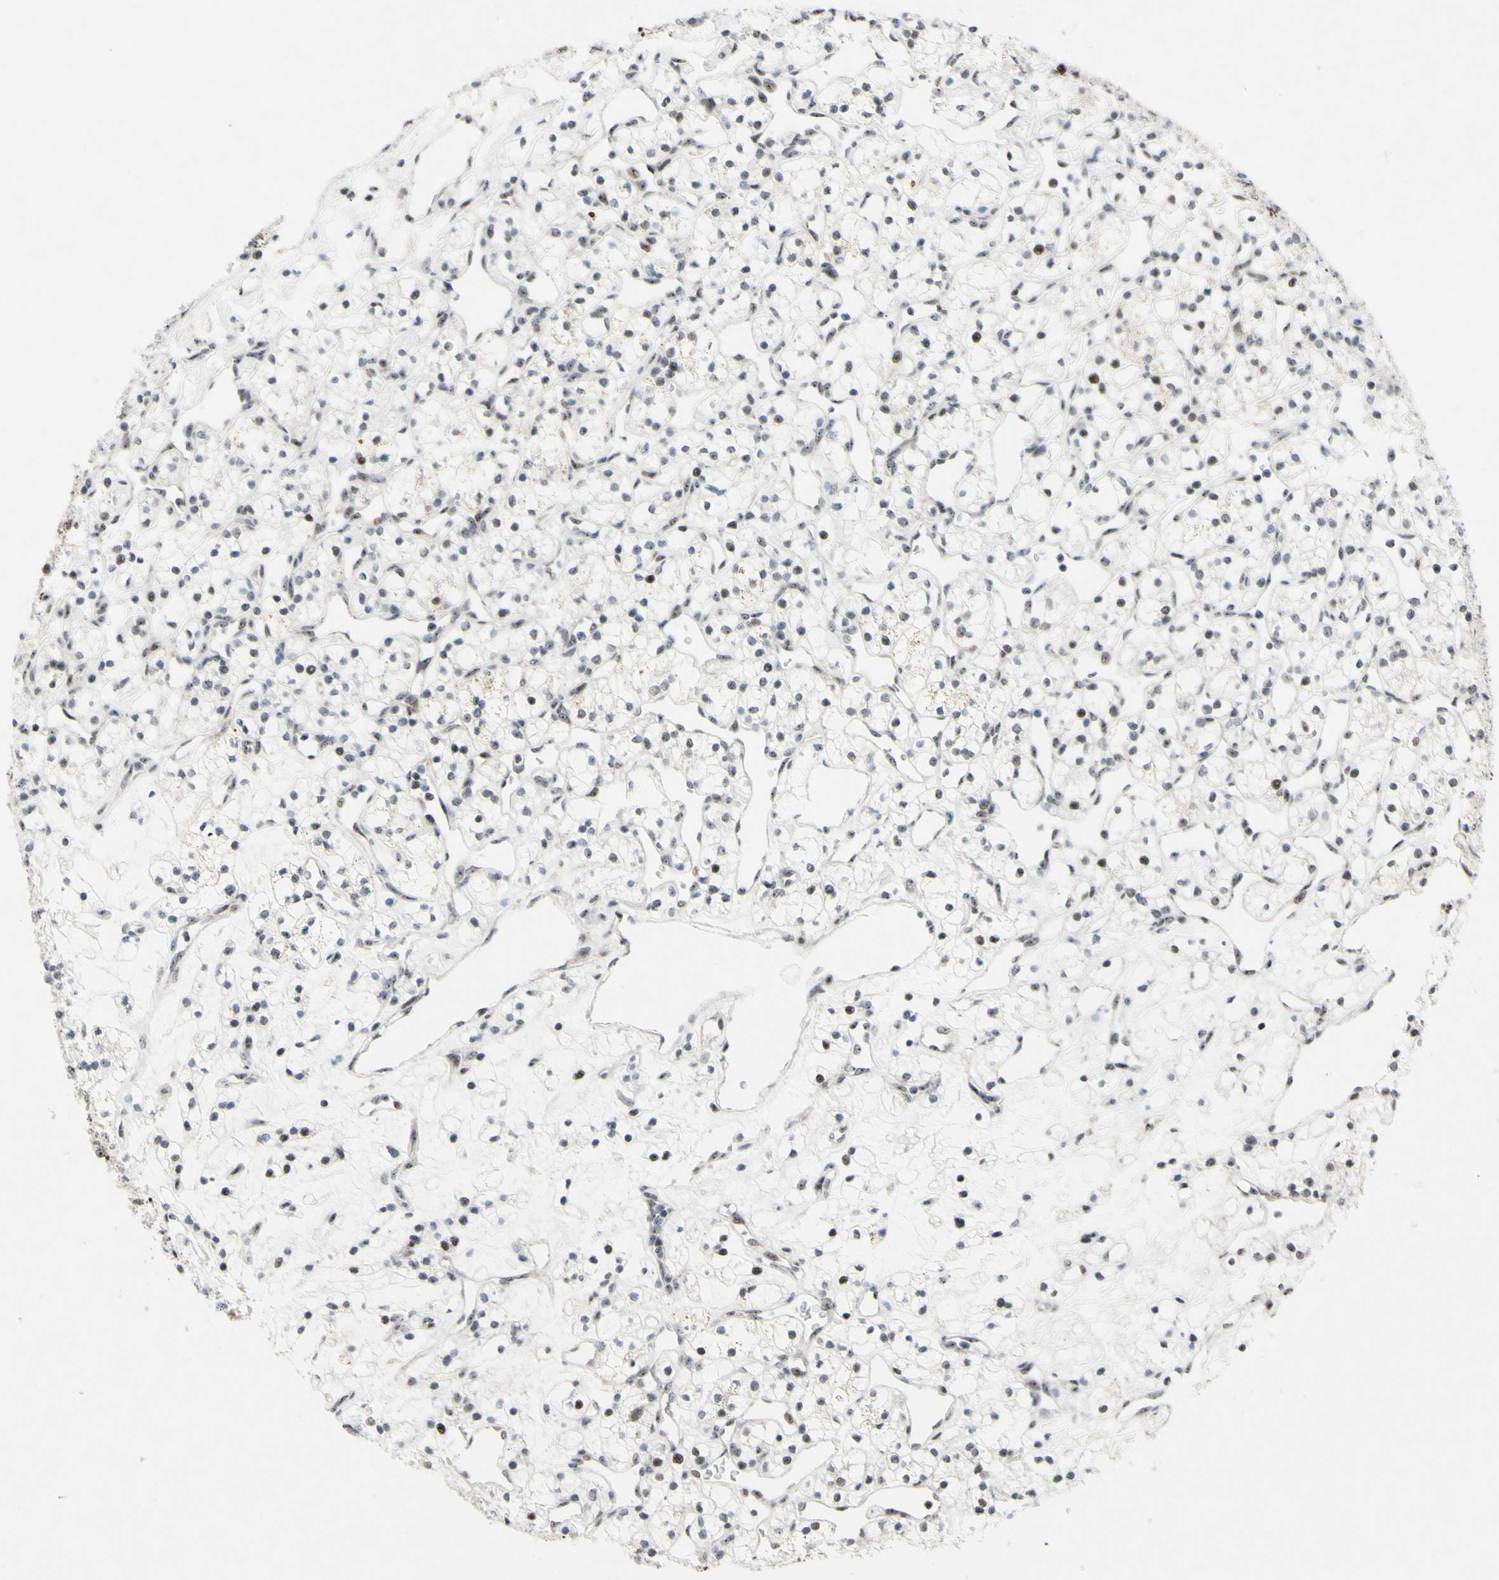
{"staining": {"intensity": "weak", "quantity": "25%-75%", "location": "nuclear"}, "tissue": "renal cancer", "cell_type": "Tumor cells", "image_type": "cancer", "snomed": [{"axis": "morphology", "description": "Adenocarcinoma, NOS"}, {"axis": "topography", "description": "Kidney"}], "caption": "Protein expression analysis of human renal cancer reveals weak nuclear expression in approximately 25%-75% of tumor cells. (Brightfield microscopy of DAB IHC at high magnification).", "gene": "POLR1A", "patient": {"sex": "female", "age": 60}}